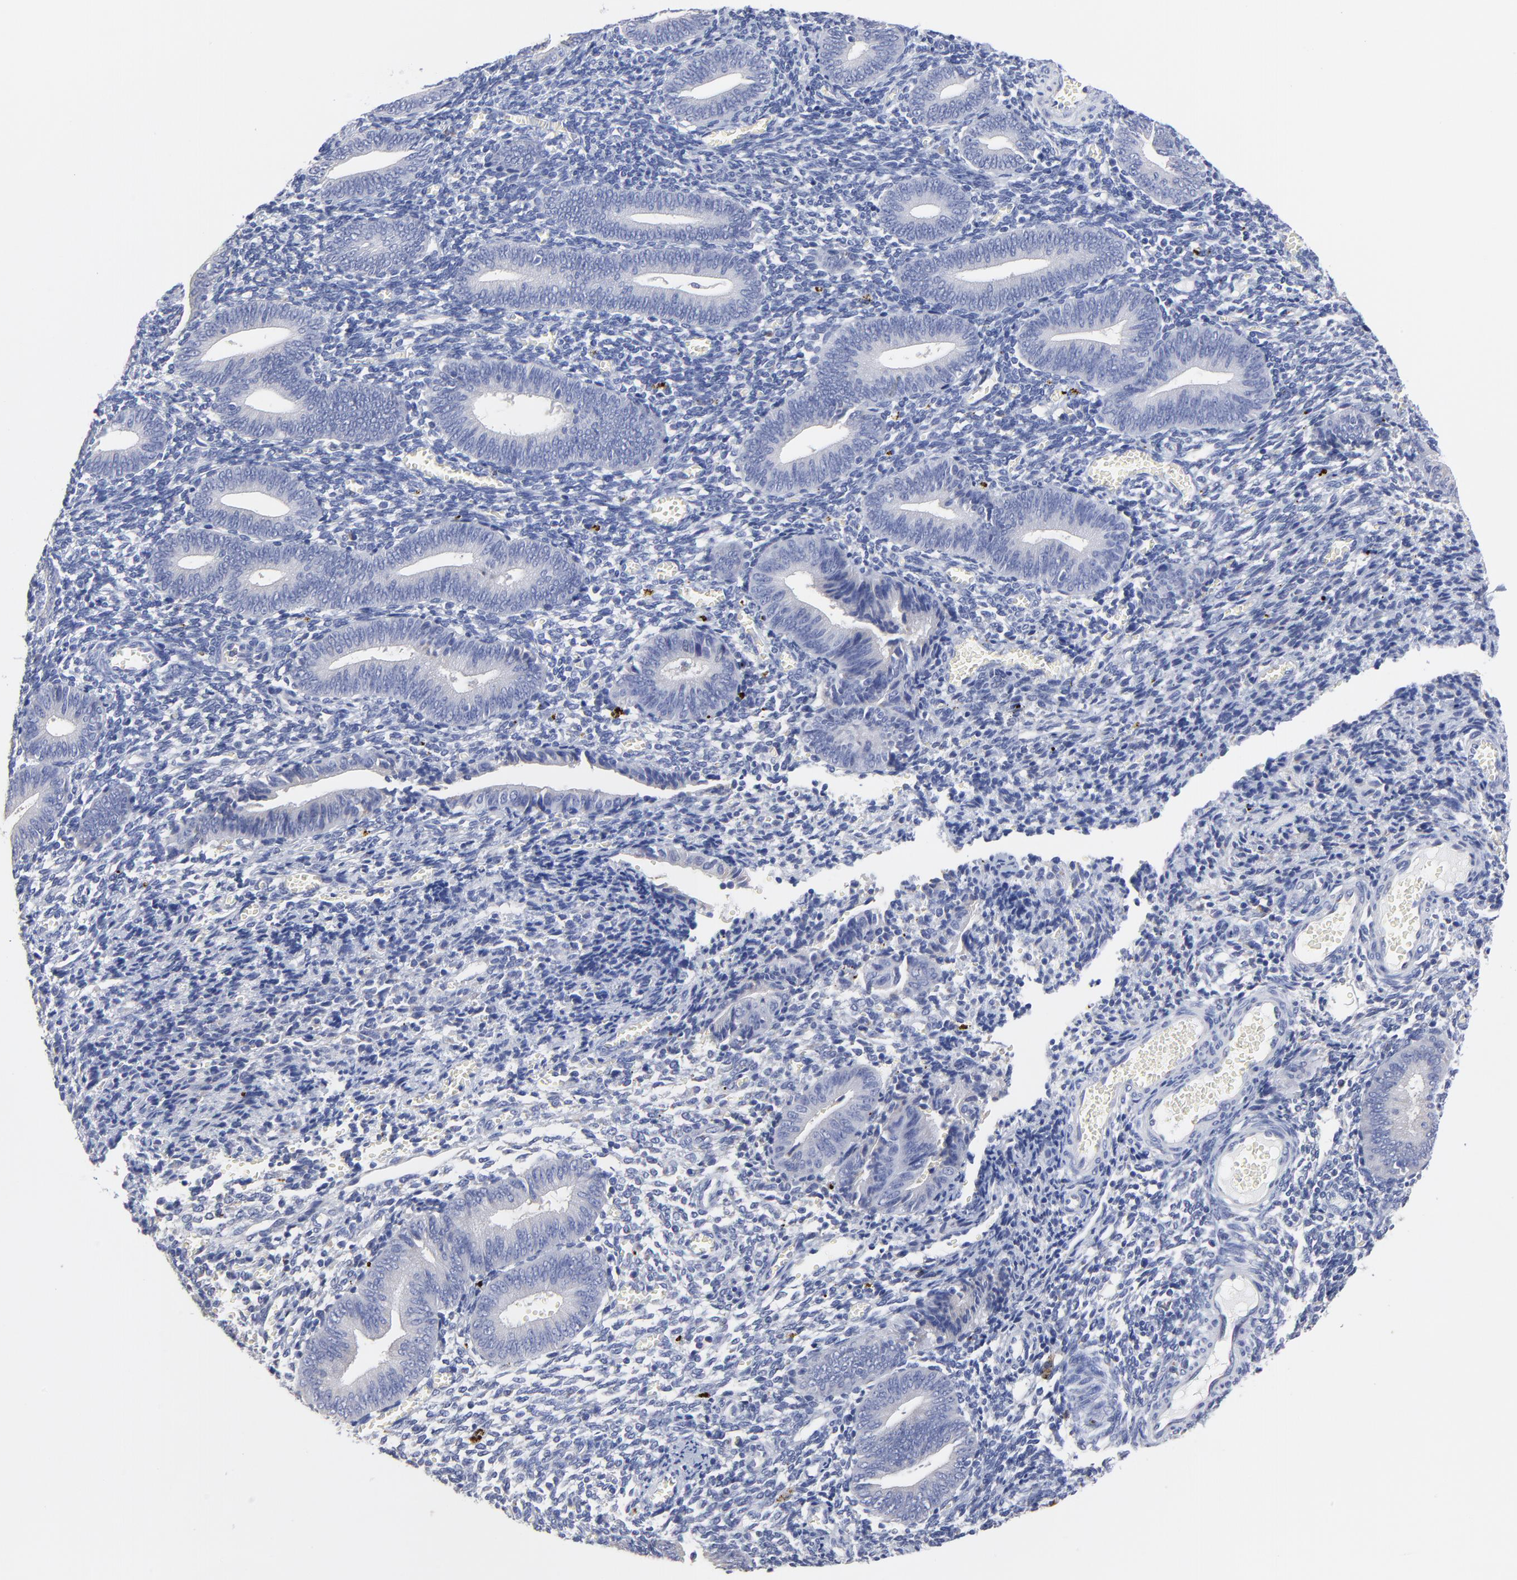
{"staining": {"intensity": "negative", "quantity": "none", "location": "none"}, "tissue": "endometrium", "cell_type": "Cells in endometrial stroma", "image_type": "normal", "snomed": [{"axis": "morphology", "description": "Normal tissue, NOS"}, {"axis": "topography", "description": "Uterus"}, {"axis": "topography", "description": "Endometrium"}], "caption": "Immunohistochemistry of benign endometrium exhibits no positivity in cells in endometrial stroma. (DAB (3,3'-diaminobenzidine) immunohistochemistry with hematoxylin counter stain).", "gene": "LAX1", "patient": {"sex": "female", "age": 33}}